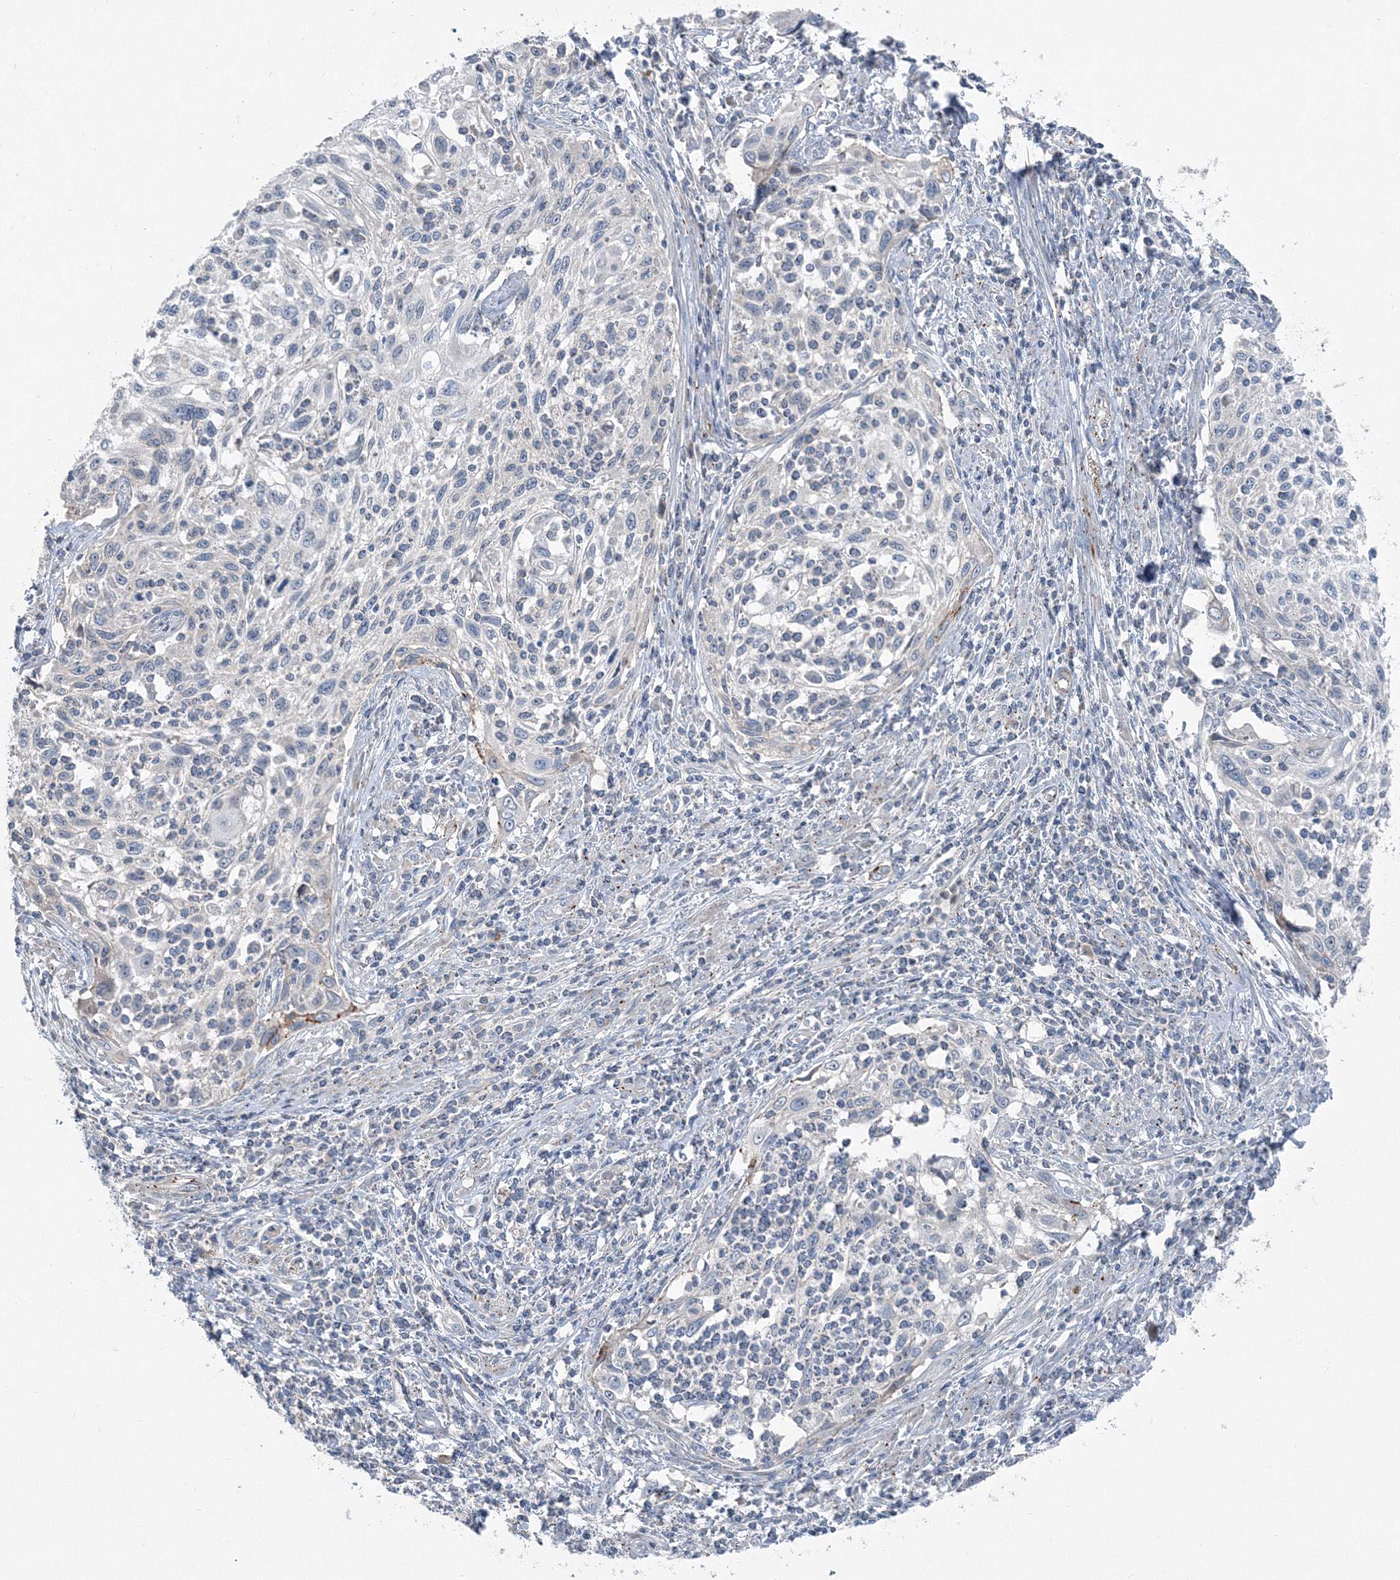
{"staining": {"intensity": "negative", "quantity": "none", "location": "none"}, "tissue": "cervical cancer", "cell_type": "Tumor cells", "image_type": "cancer", "snomed": [{"axis": "morphology", "description": "Squamous cell carcinoma, NOS"}, {"axis": "topography", "description": "Cervix"}], "caption": "Immunohistochemistry (IHC) image of human squamous cell carcinoma (cervical) stained for a protein (brown), which shows no expression in tumor cells.", "gene": "AASDH", "patient": {"sex": "female", "age": 70}}